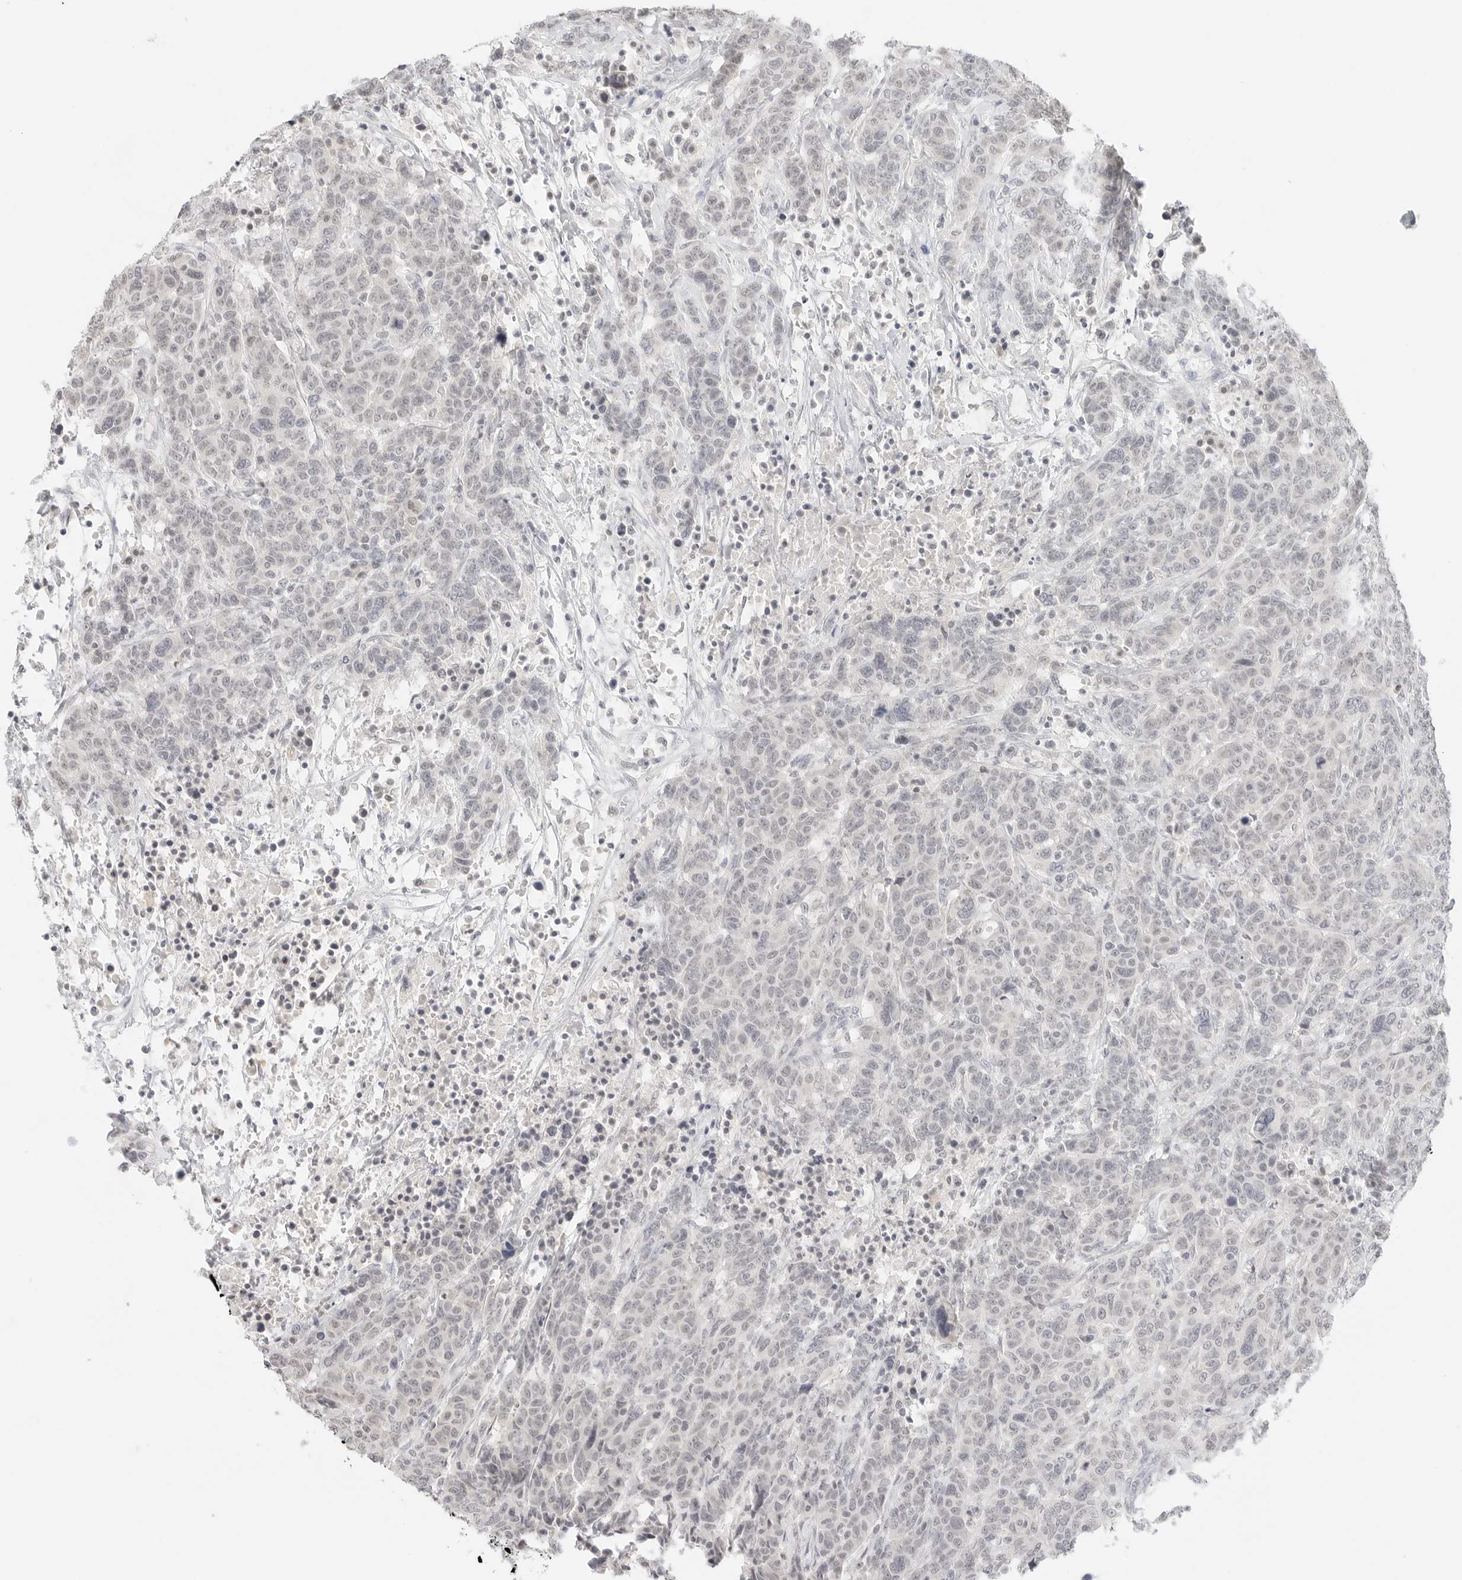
{"staining": {"intensity": "negative", "quantity": "none", "location": "none"}, "tissue": "breast cancer", "cell_type": "Tumor cells", "image_type": "cancer", "snomed": [{"axis": "morphology", "description": "Duct carcinoma"}, {"axis": "topography", "description": "Breast"}], "caption": "DAB immunohistochemical staining of human breast cancer demonstrates no significant positivity in tumor cells. (DAB immunohistochemistry (IHC) visualized using brightfield microscopy, high magnification).", "gene": "NEO1", "patient": {"sex": "female", "age": 37}}